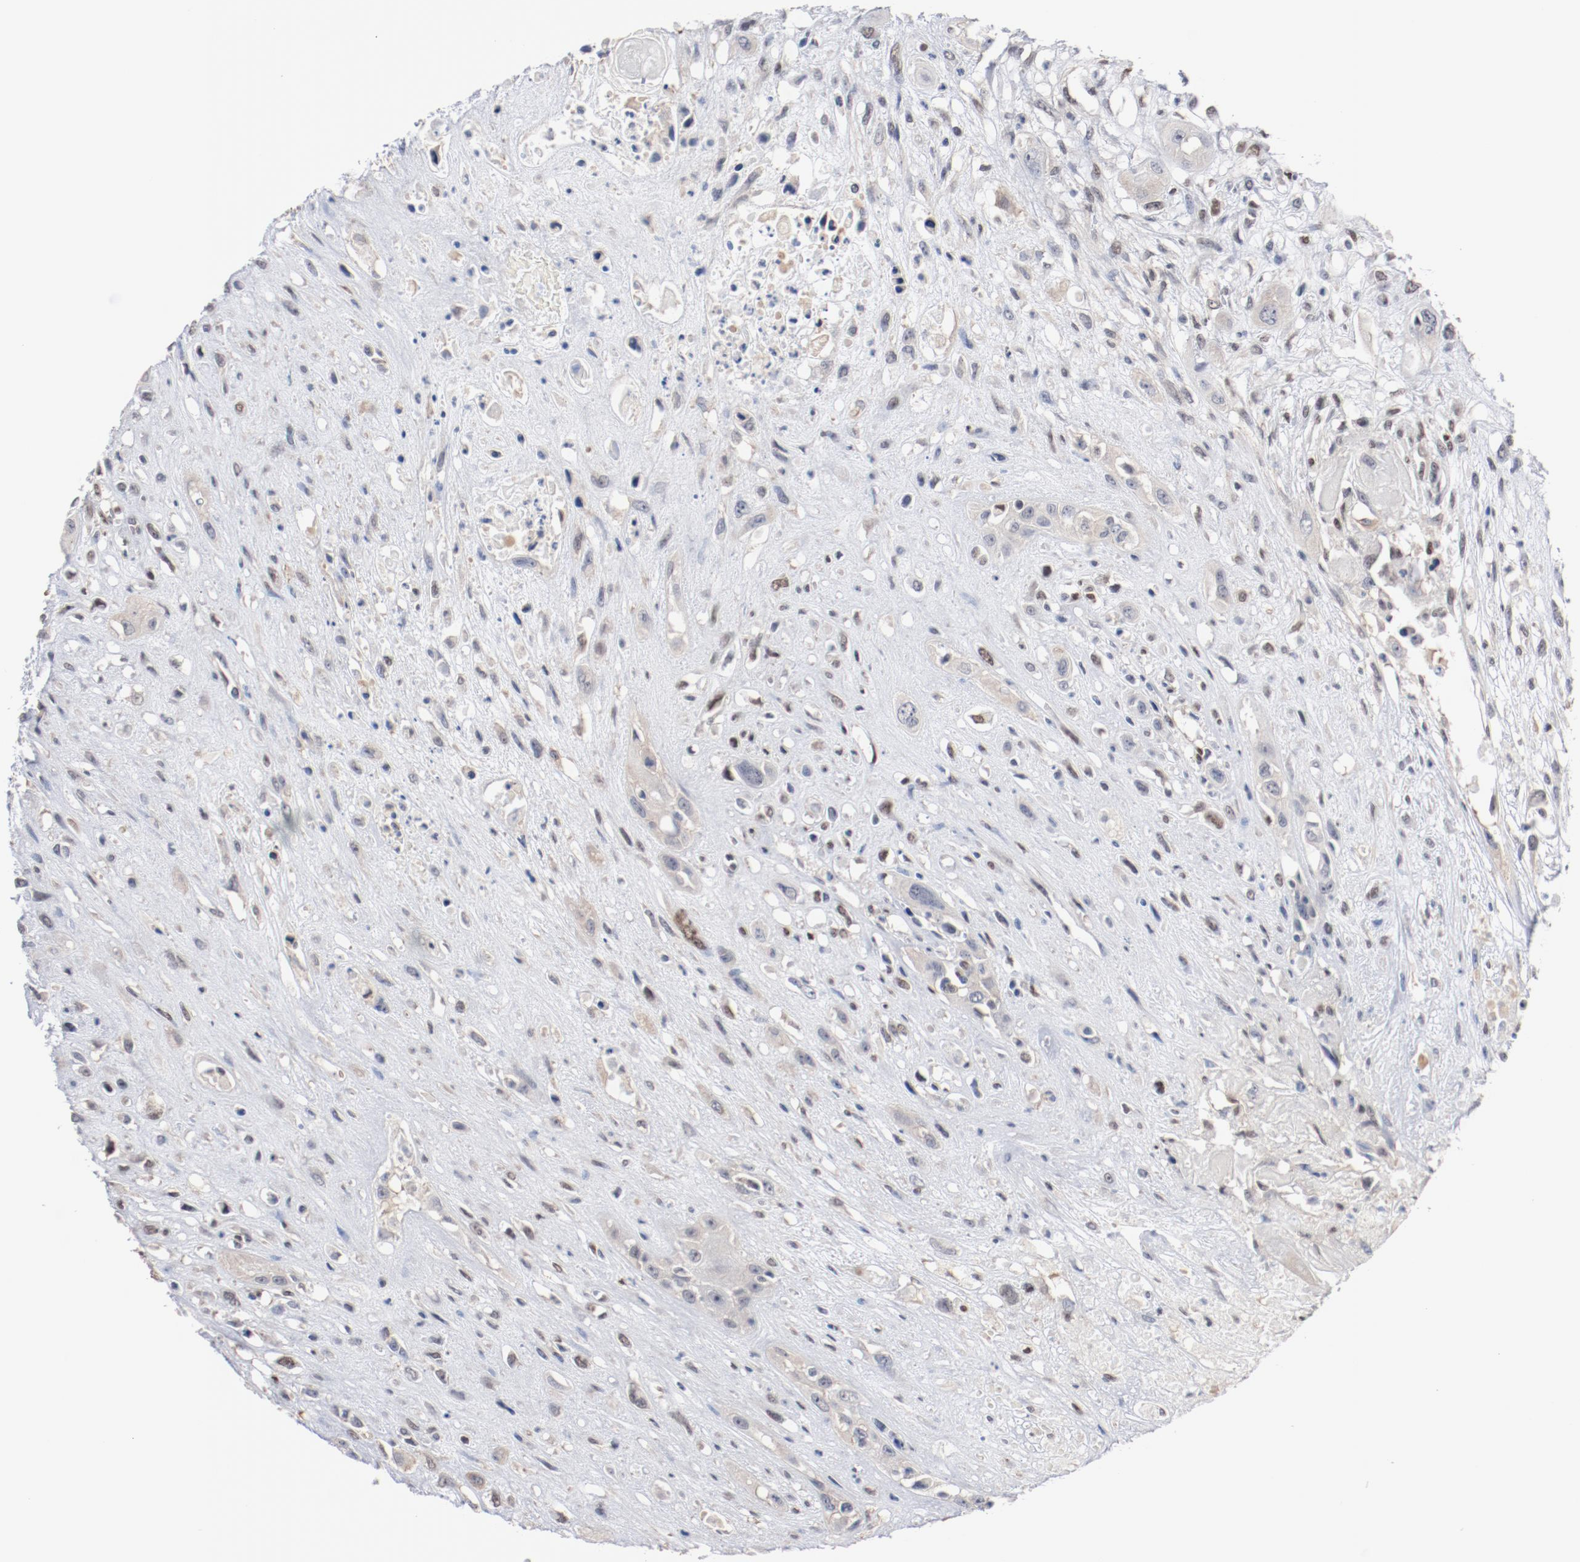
{"staining": {"intensity": "negative", "quantity": "none", "location": "none"}, "tissue": "head and neck cancer", "cell_type": "Tumor cells", "image_type": "cancer", "snomed": [{"axis": "morphology", "description": "Necrosis, NOS"}, {"axis": "morphology", "description": "Neoplasm, malignant, NOS"}, {"axis": "topography", "description": "Salivary gland"}, {"axis": "topography", "description": "Head-Neck"}], "caption": "Tumor cells are negative for protein expression in human head and neck cancer. Nuclei are stained in blue.", "gene": "ZEB2", "patient": {"sex": "male", "age": 43}}